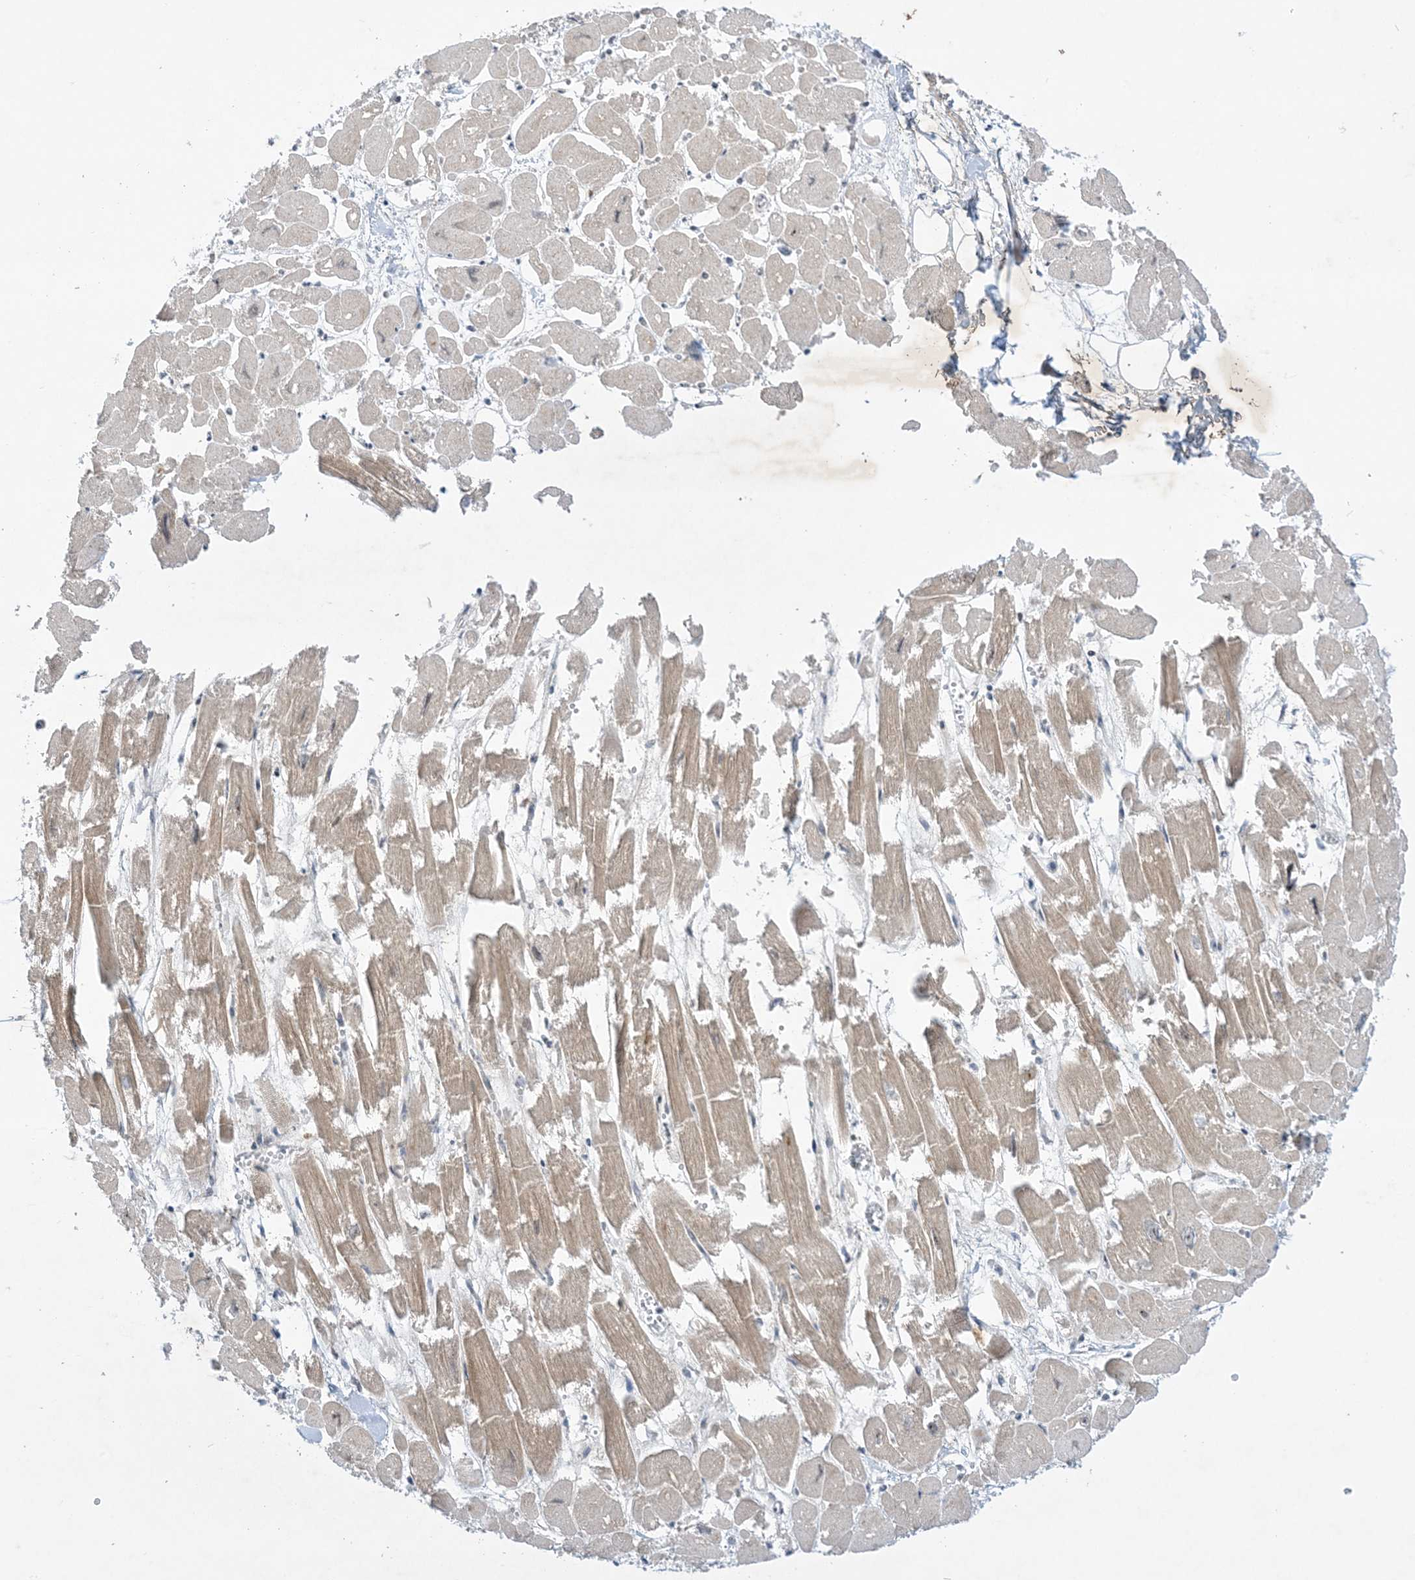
{"staining": {"intensity": "weak", "quantity": "25%-75%", "location": "cytoplasmic/membranous"}, "tissue": "heart muscle", "cell_type": "Cardiomyocytes", "image_type": "normal", "snomed": [{"axis": "morphology", "description": "Normal tissue, NOS"}, {"axis": "topography", "description": "Heart"}], "caption": "A brown stain shows weak cytoplasmic/membranous staining of a protein in cardiomyocytes of unremarkable human heart muscle.", "gene": "SOGA3", "patient": {"sex": "male", "age": 54}}